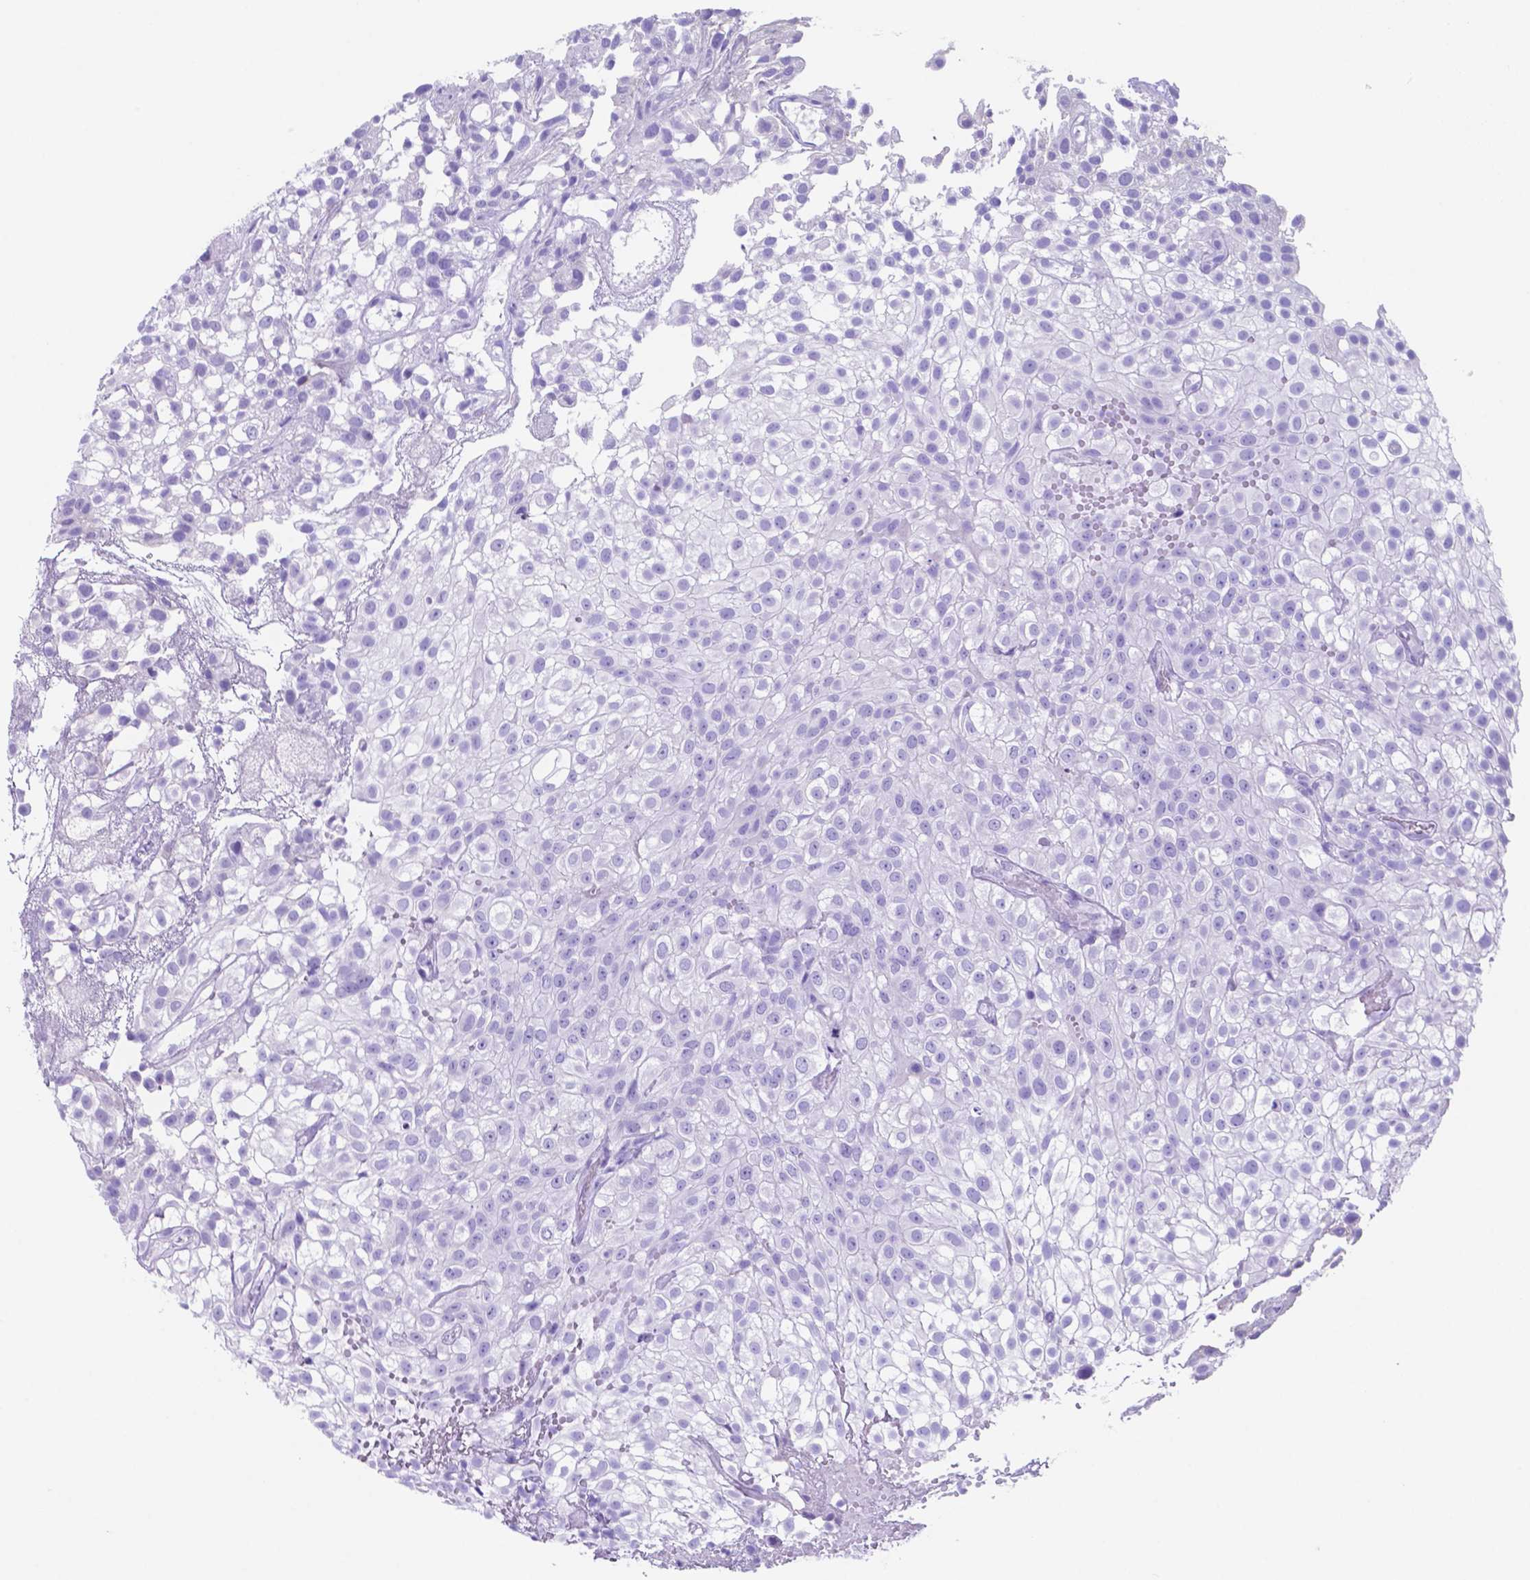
{"staining": {"intensity": "negative", "quantity": "none", "location": "none"}, "tissue": "urothelial cancer", "cell_type": "Tumor cells", "image_type": "cancer", "snomed": [{"axis": "morphology", "description": "Urothelial carcinoma, High grade"}, {"axis": "topography", "description": "Urinary bladder"}], "caption": "This is a histopathology image of immunohistochemistry (IHC) staining of urothelial carcinoma (high-grade), which shows no positivity in tumor cells. Nuclei are stained in blue.", "gene": "DNAAF8", "patient": {"sex": "male", "age": 56}}